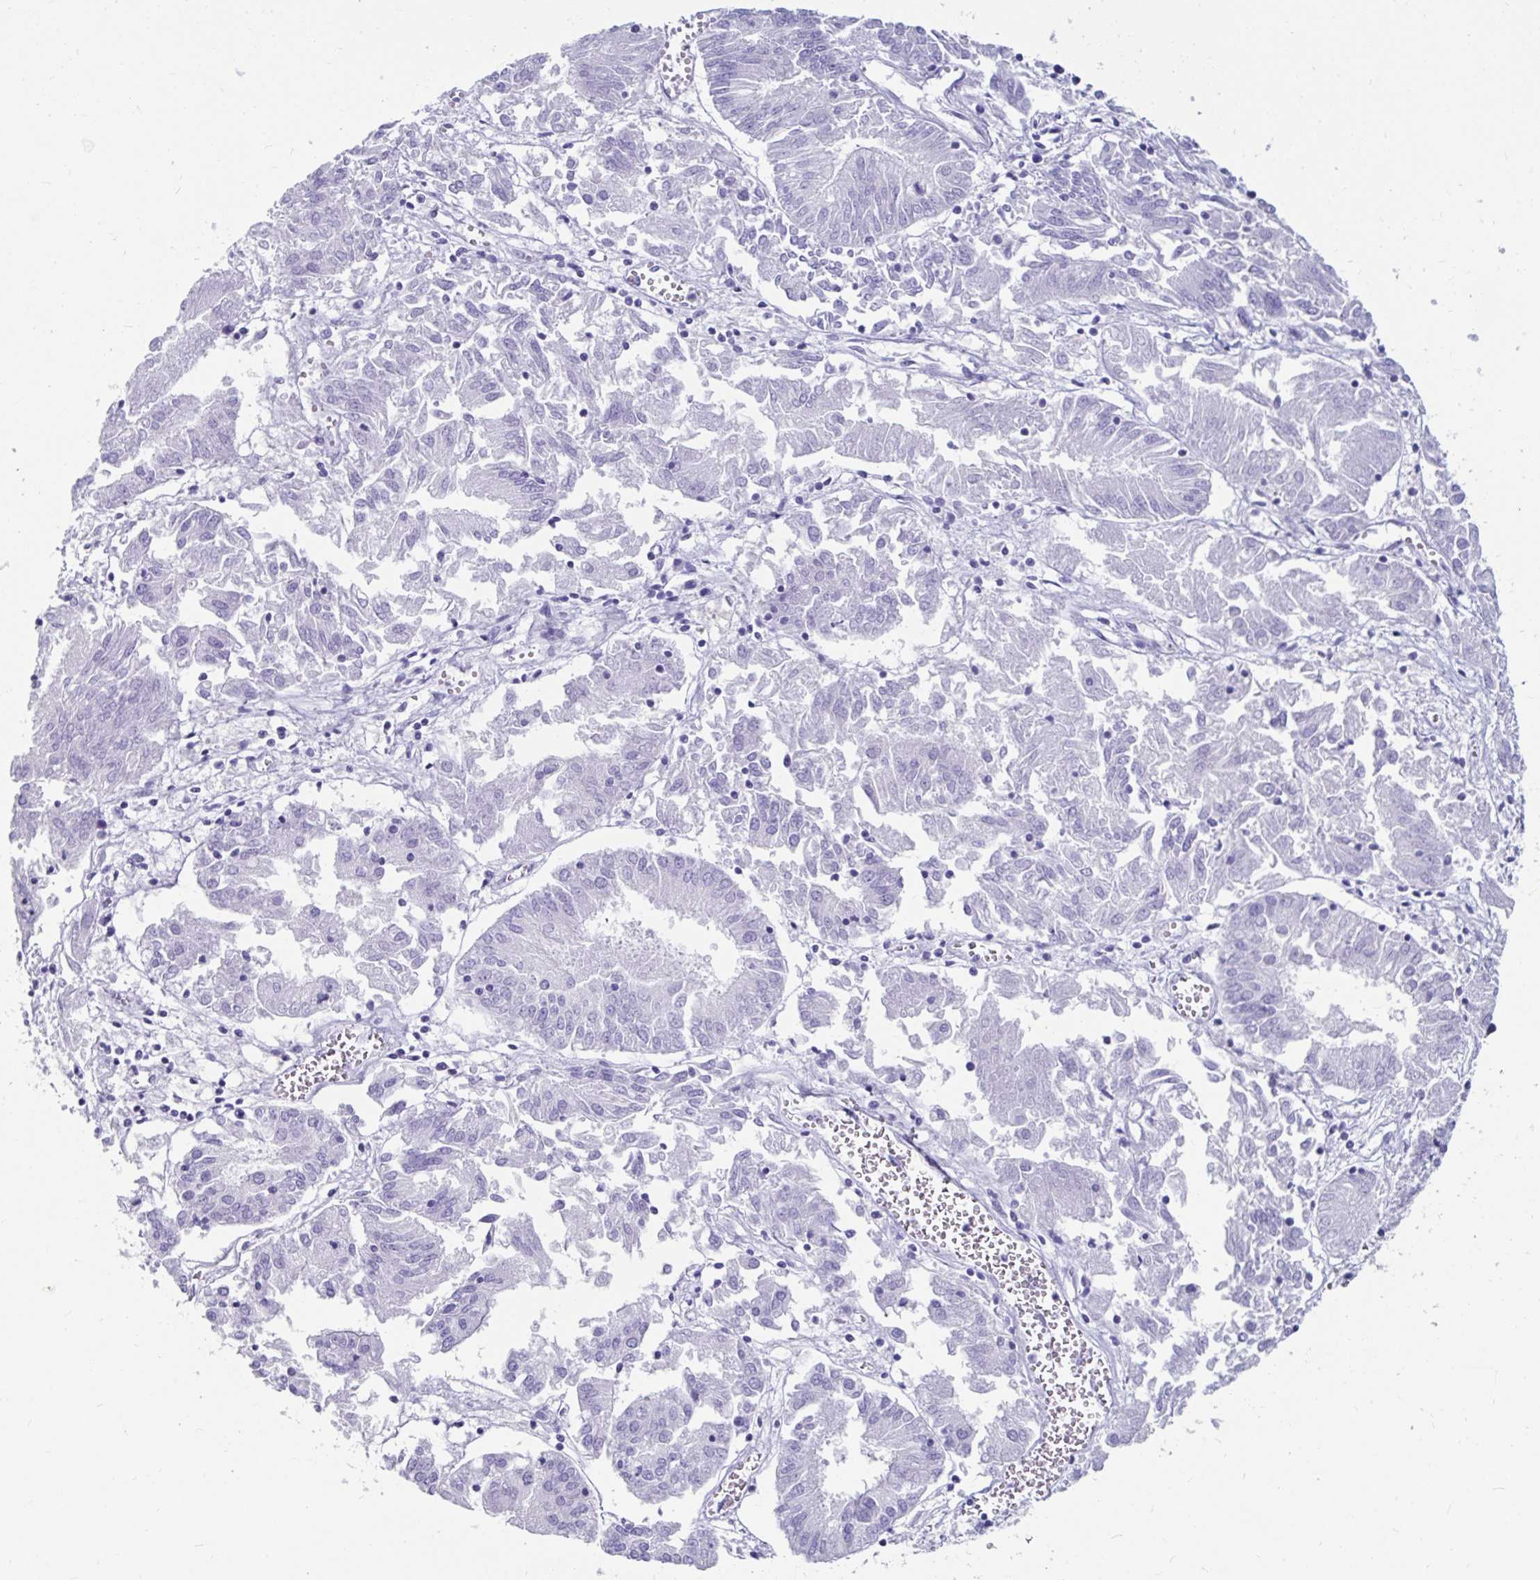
{"staining": {"intensity": "negative", "quantity": "none", "location": "none"}, "tissue": "endometrial cancer", "cell_type": "Tumor cells", "image_type": "cancer", "snomed": [{"axis": "morphology", "description": "Adenocarcinoma, NOS"}, {"axis": "topography", "description": "Endometrium"}], "caption": "The immunohistochemistry micrograph has no significant expression in tumor cells of endometrial adenocarcinoma tissue.", "gene": "ZPBP2", "patient": {"sex": "female", "age": 54}}